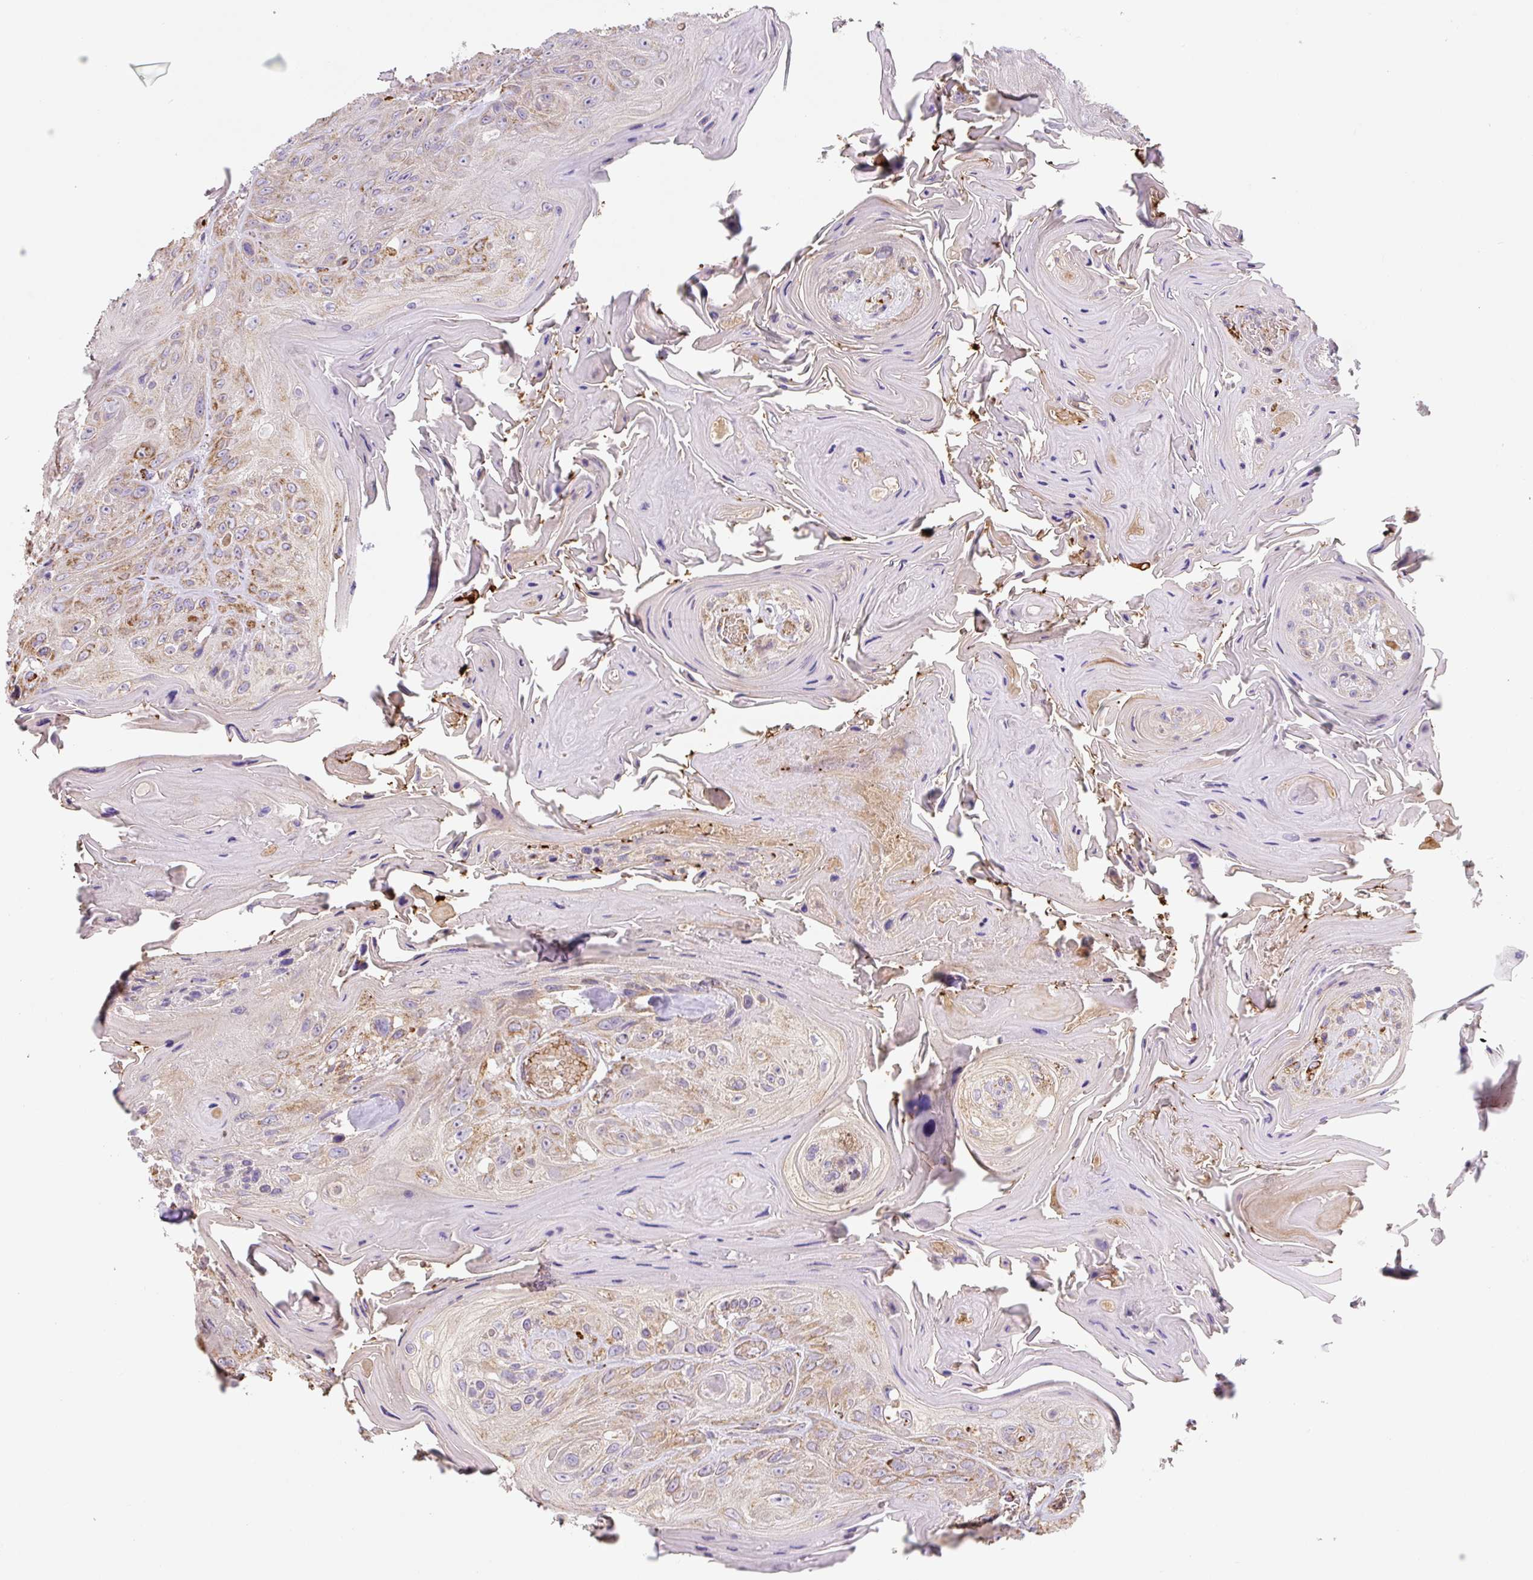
{"staining": {"intensity": "moderate", "quantity": "25%-75%", "location": "cytoplasmic/membranous"}, "tissue": "head and neck cancer", "cell_type": "Tumor cells", "image_type": "cancer", "snomed": [{"axis": "morphology", "description": "Squamous cell carcinoma, NOS"}, {"axis": "topography", "description": "Head-Neck"}], "caption": "Squamous cell carcinoma (head and neck) stained with DAB (3,3'-diaminobenzidine) immunohistochemistry (IHC) demonstrates medium levels of moderate cytoplasmic/membranous staining in about 25%-75% of tumor cells.", "gene": "MT-CO2", "patient": {"sex": "female", "age": 59}}